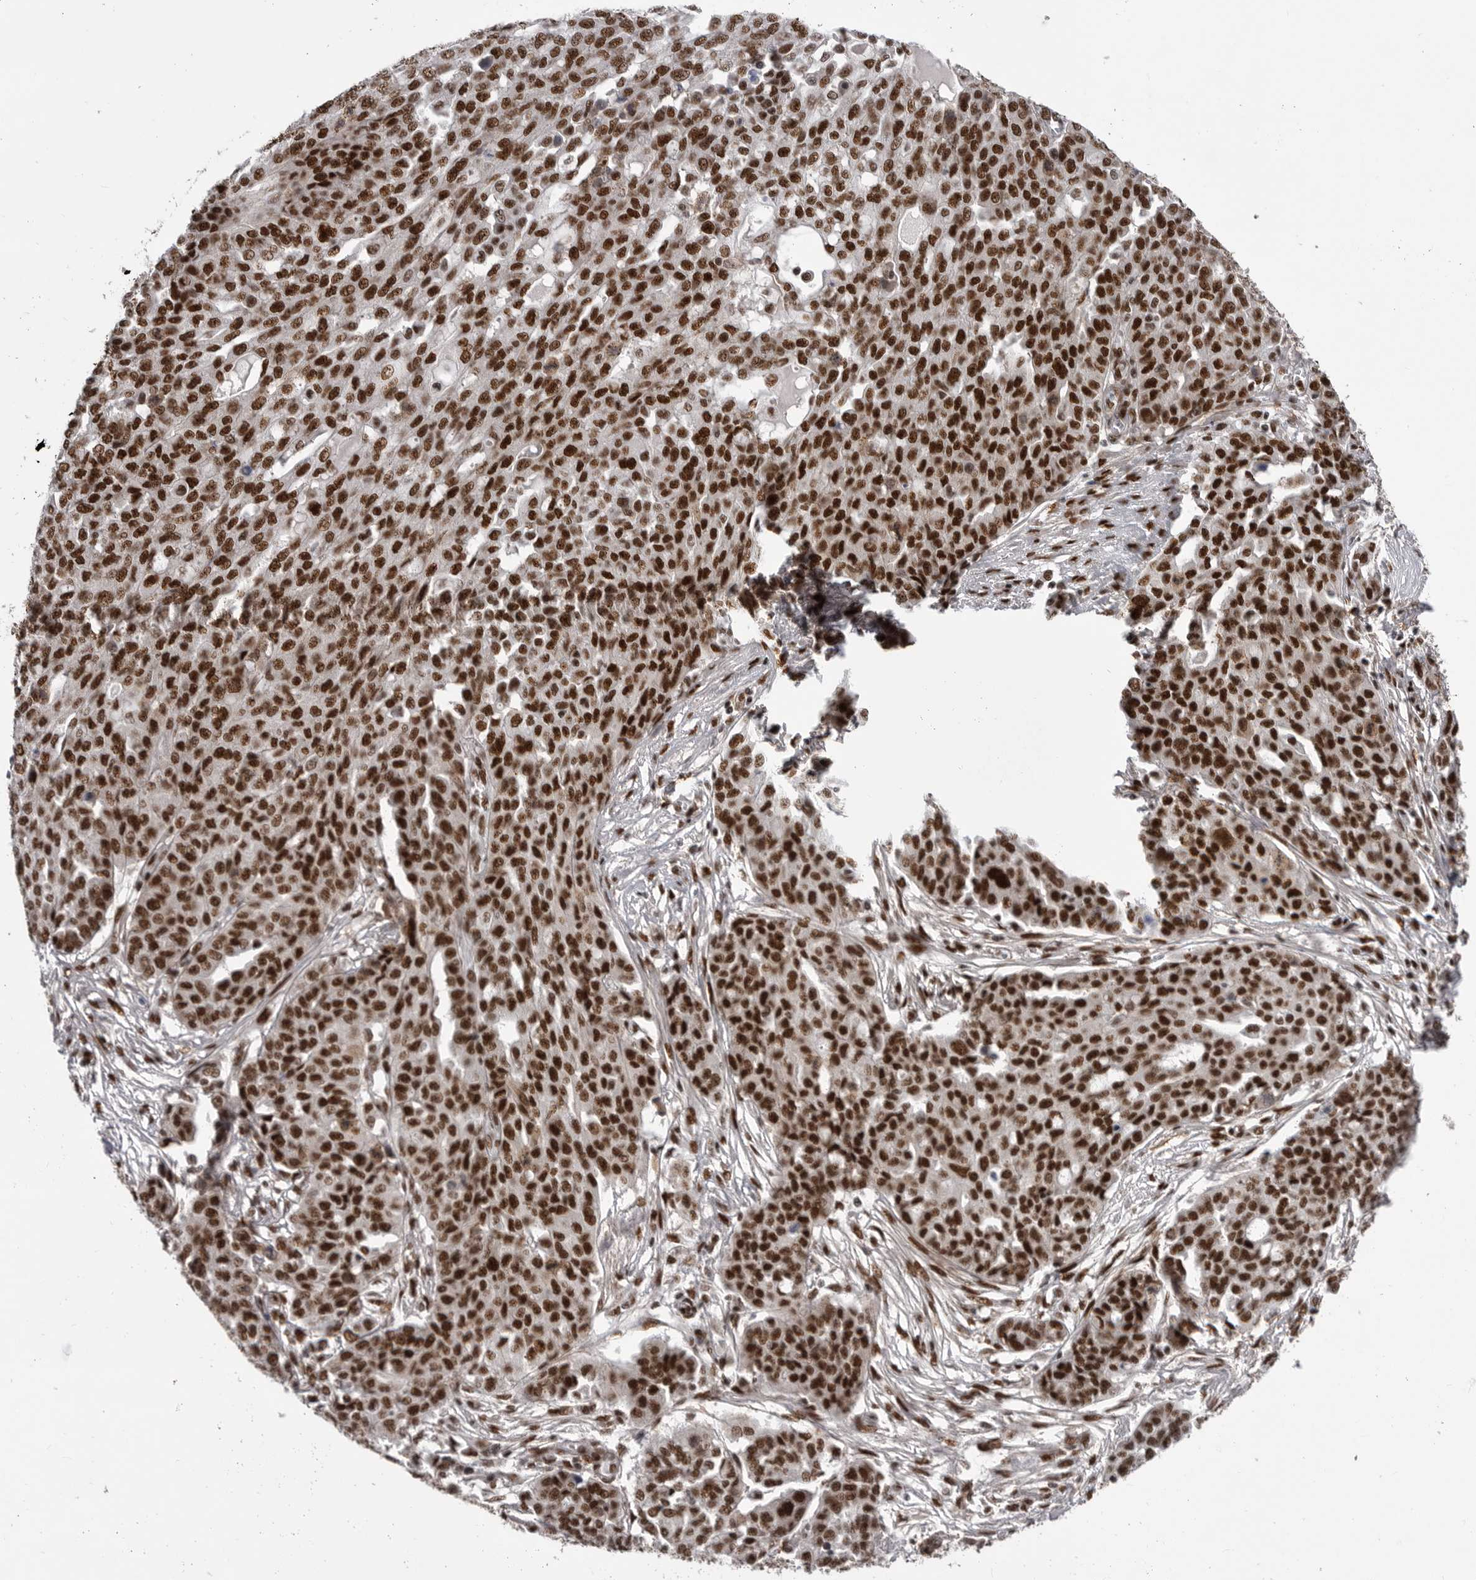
{"staining": {"intensity": "strong", "quantity": ">75%", "location": "nuclear"}, "tissue": "ovarian cancer", "cell_type": "Tumor cells", "image_type": "cancer", "snomed": [{"axis": "morphology", "description": "Cystadenocarcinoma, serous, NOS"}, {"axis": "topography", "description": "Soft tissue"}, {"axis": "topography", "description": "Ovary"}], "caption": "Protein staining of ovarian serous cystadenocarcinoma tissue exhibits strong nuclear expression in approximately >75% of tumor cells. (Stains: DAB in brown, nuclei in blue, Microscopy: brightfield microscopy at high magnification).", "gene": "PPP1R8", "patient": {"sex": "female", "age": 57}}